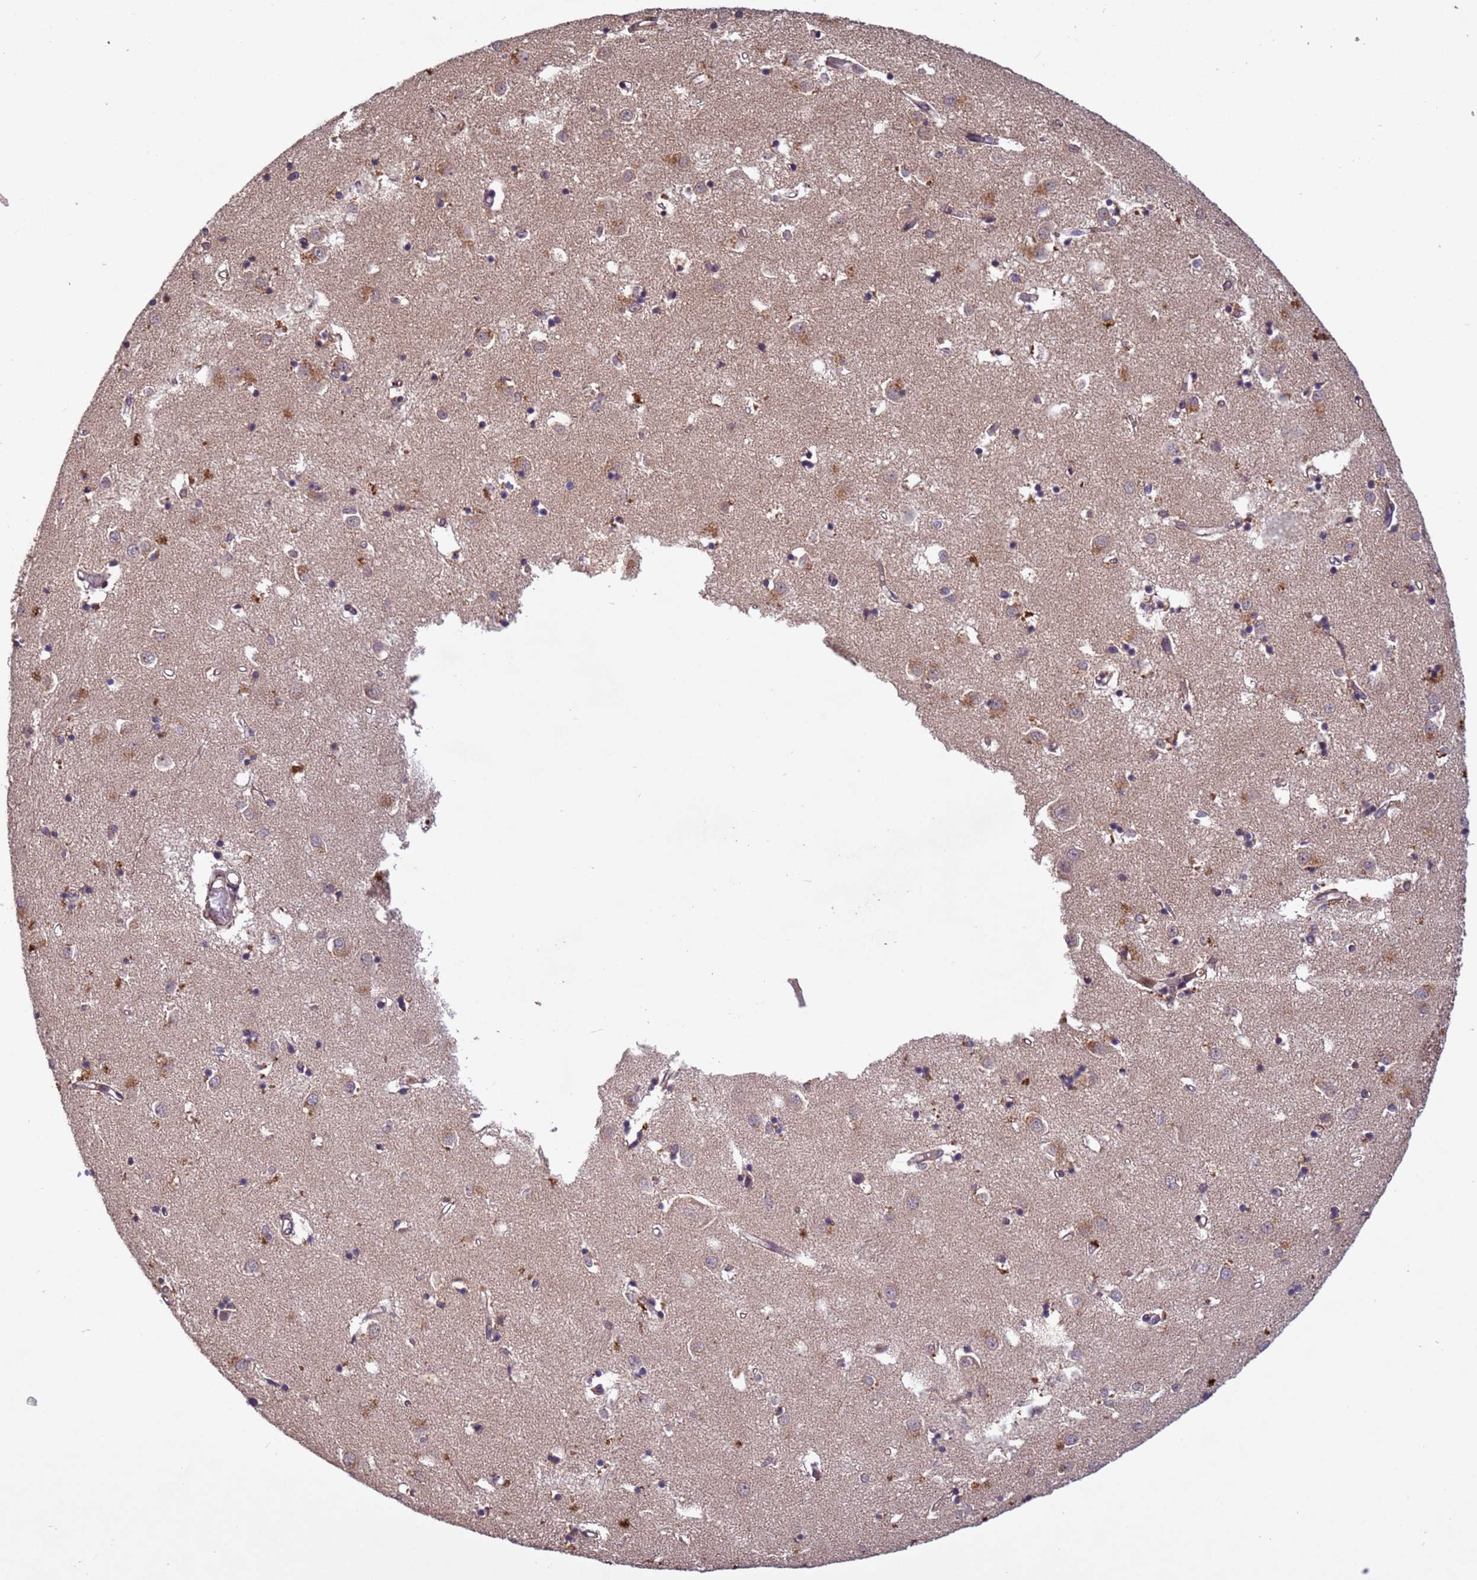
{"staining": {"intensity": "moderate", "quantity": "<25%", "location": "cytoplasmic/membranous"}, "tissue": "caudate", "cell_type": "Glial cells", "image_type": "normal", "snomed": [{"axis": "morphology", "description": "Normal tissue, NOS"}, {"axis": "topography", "description": "Lateral ventricle wall"}], "caption": "Brown immunohistochemical staining in benign caudate displays moderate cytoplasmic/membranous staining in about <25% of glial cells.", "gene": "FASTKD1", "patient": {"sex": "male", "age": 70}}